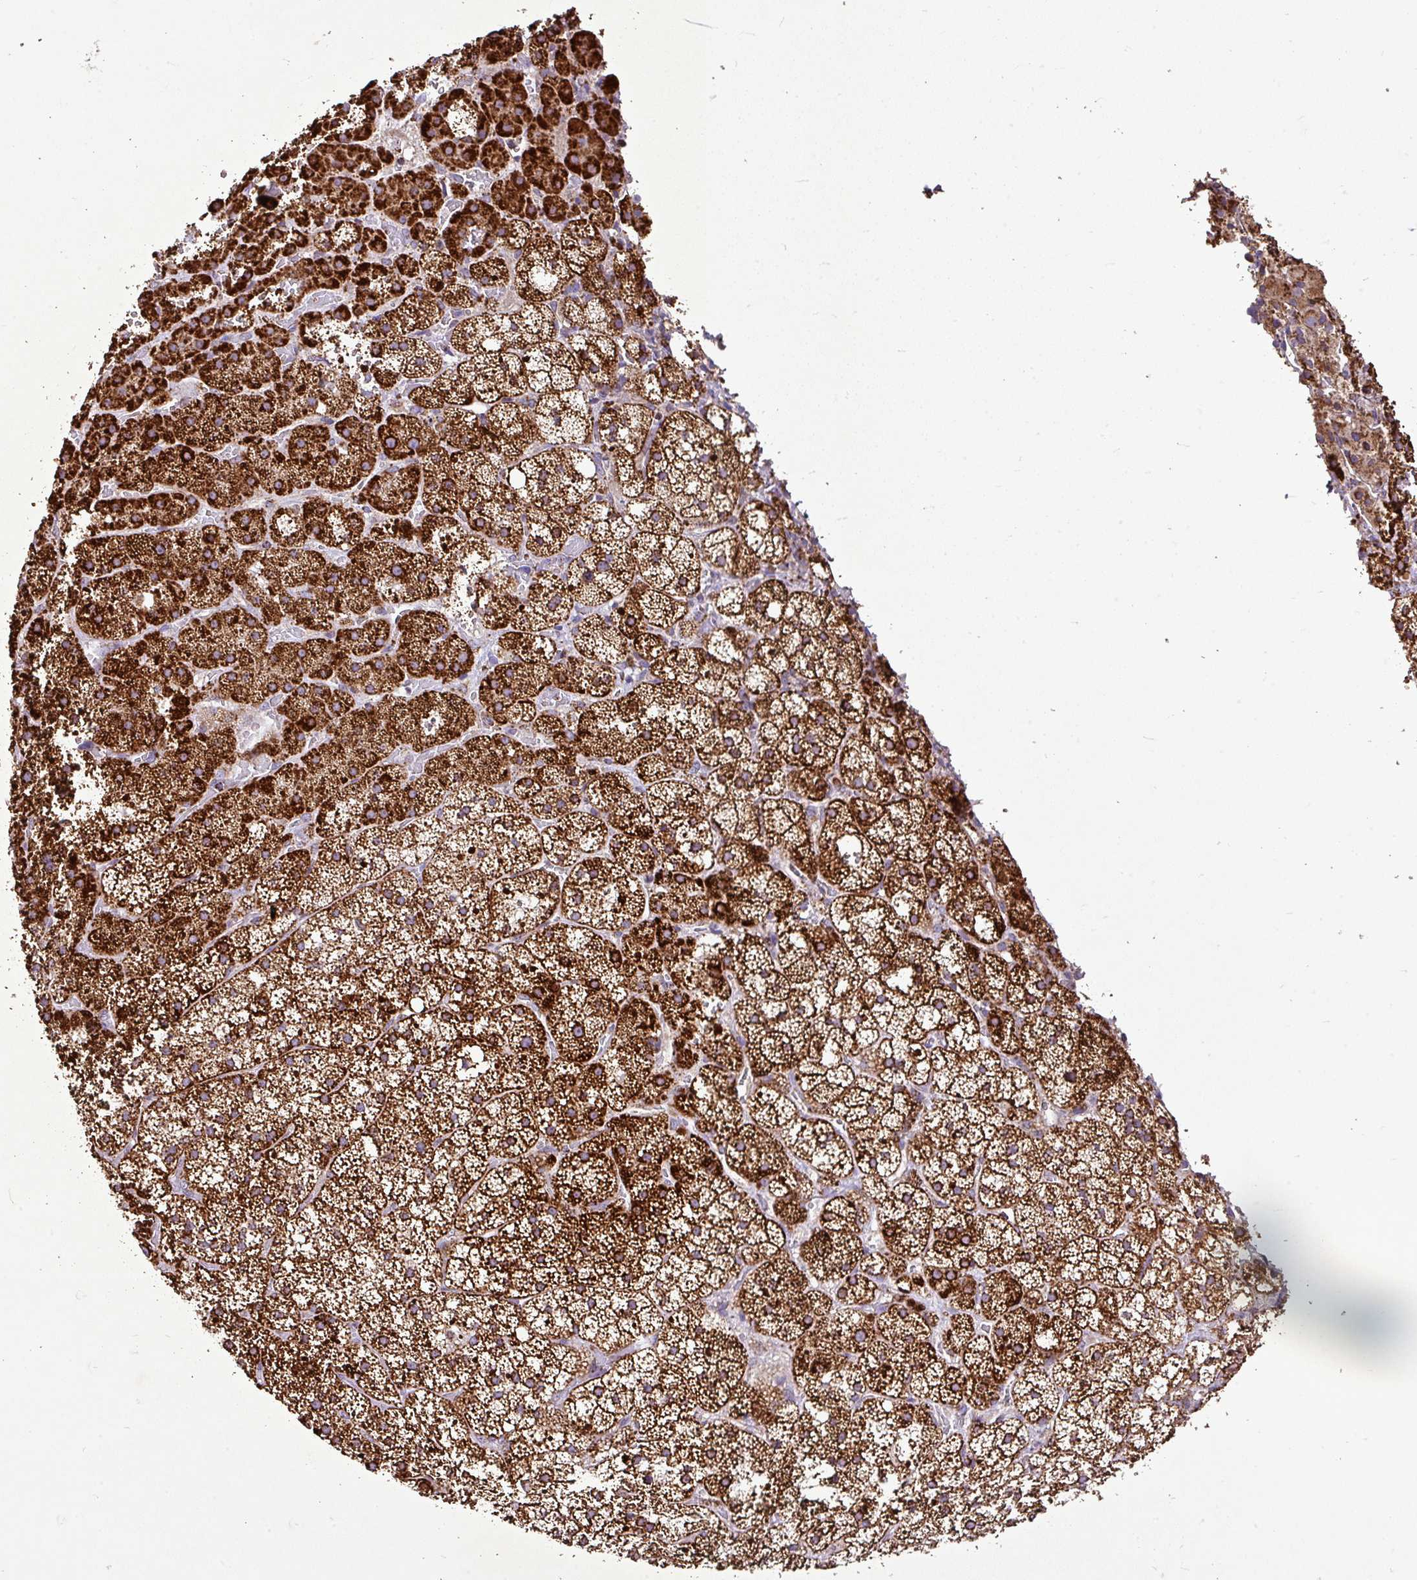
{"staining": {"intensity": "strong", "quantity": ">75%", "location": "cytoplasmic/membranous"}, "tissue": "adrenal gland", "cell_type": "Glandular cells", "image_type": "normal", "snomed": [{"axis": "morphology", "description": "Normal tissue, NOS"}, {"axis": "topography", "description": "Adrenal gland"}], "caption": "Immunohistochemical staining of benign human adrenal gland exhibits strong cytoplasmic/membranous protein staining in approximately >75% of glandular cells. (brown staining indicates protein expression, while blue staining denotes nuclei).", "gene": "AGK", "patient": {"sex": "male", "age": 53}}